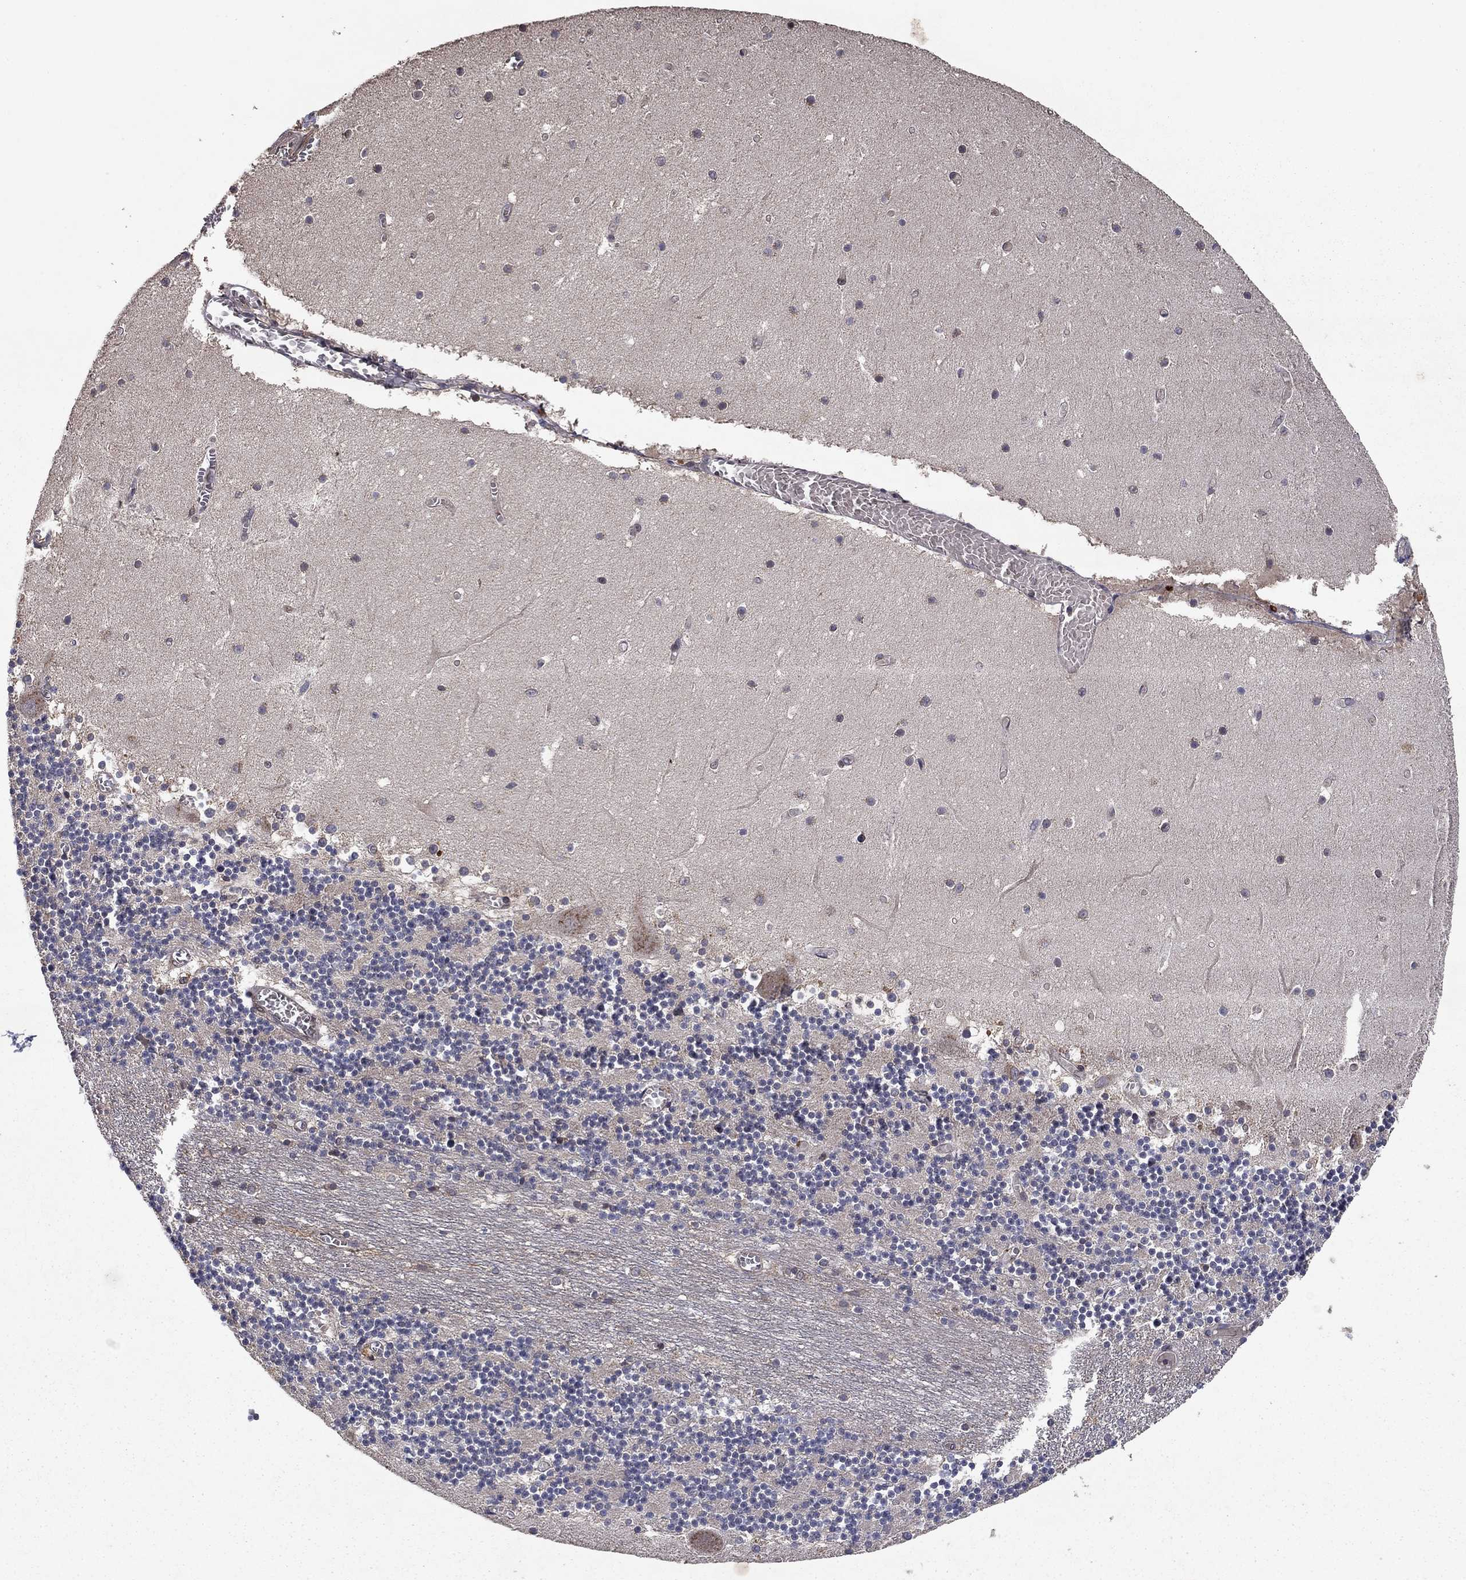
{"staining": {"intensity": "negative", "quantity": "none", "location": "none"}, "tissue": "cerebellum", "cell_type": "Cells in granular layer", "image_type": "normal", "snomed": [{"axis": "morphology", "description": "Normal tissue, NOS"}, {"axis": "topography", "description": "Cerebellum"}], "caption": "DAB (3,3'-diaminobenzidine) immunohistochemical staining of normal human cerebellum reveals no significant expression in cells in granular layer. (DAB immunohistochemistry visualized using brightfield microscopy, high magnification).", "gene": "DHRS1", "patient": {"sex": "female", "age": 28}}